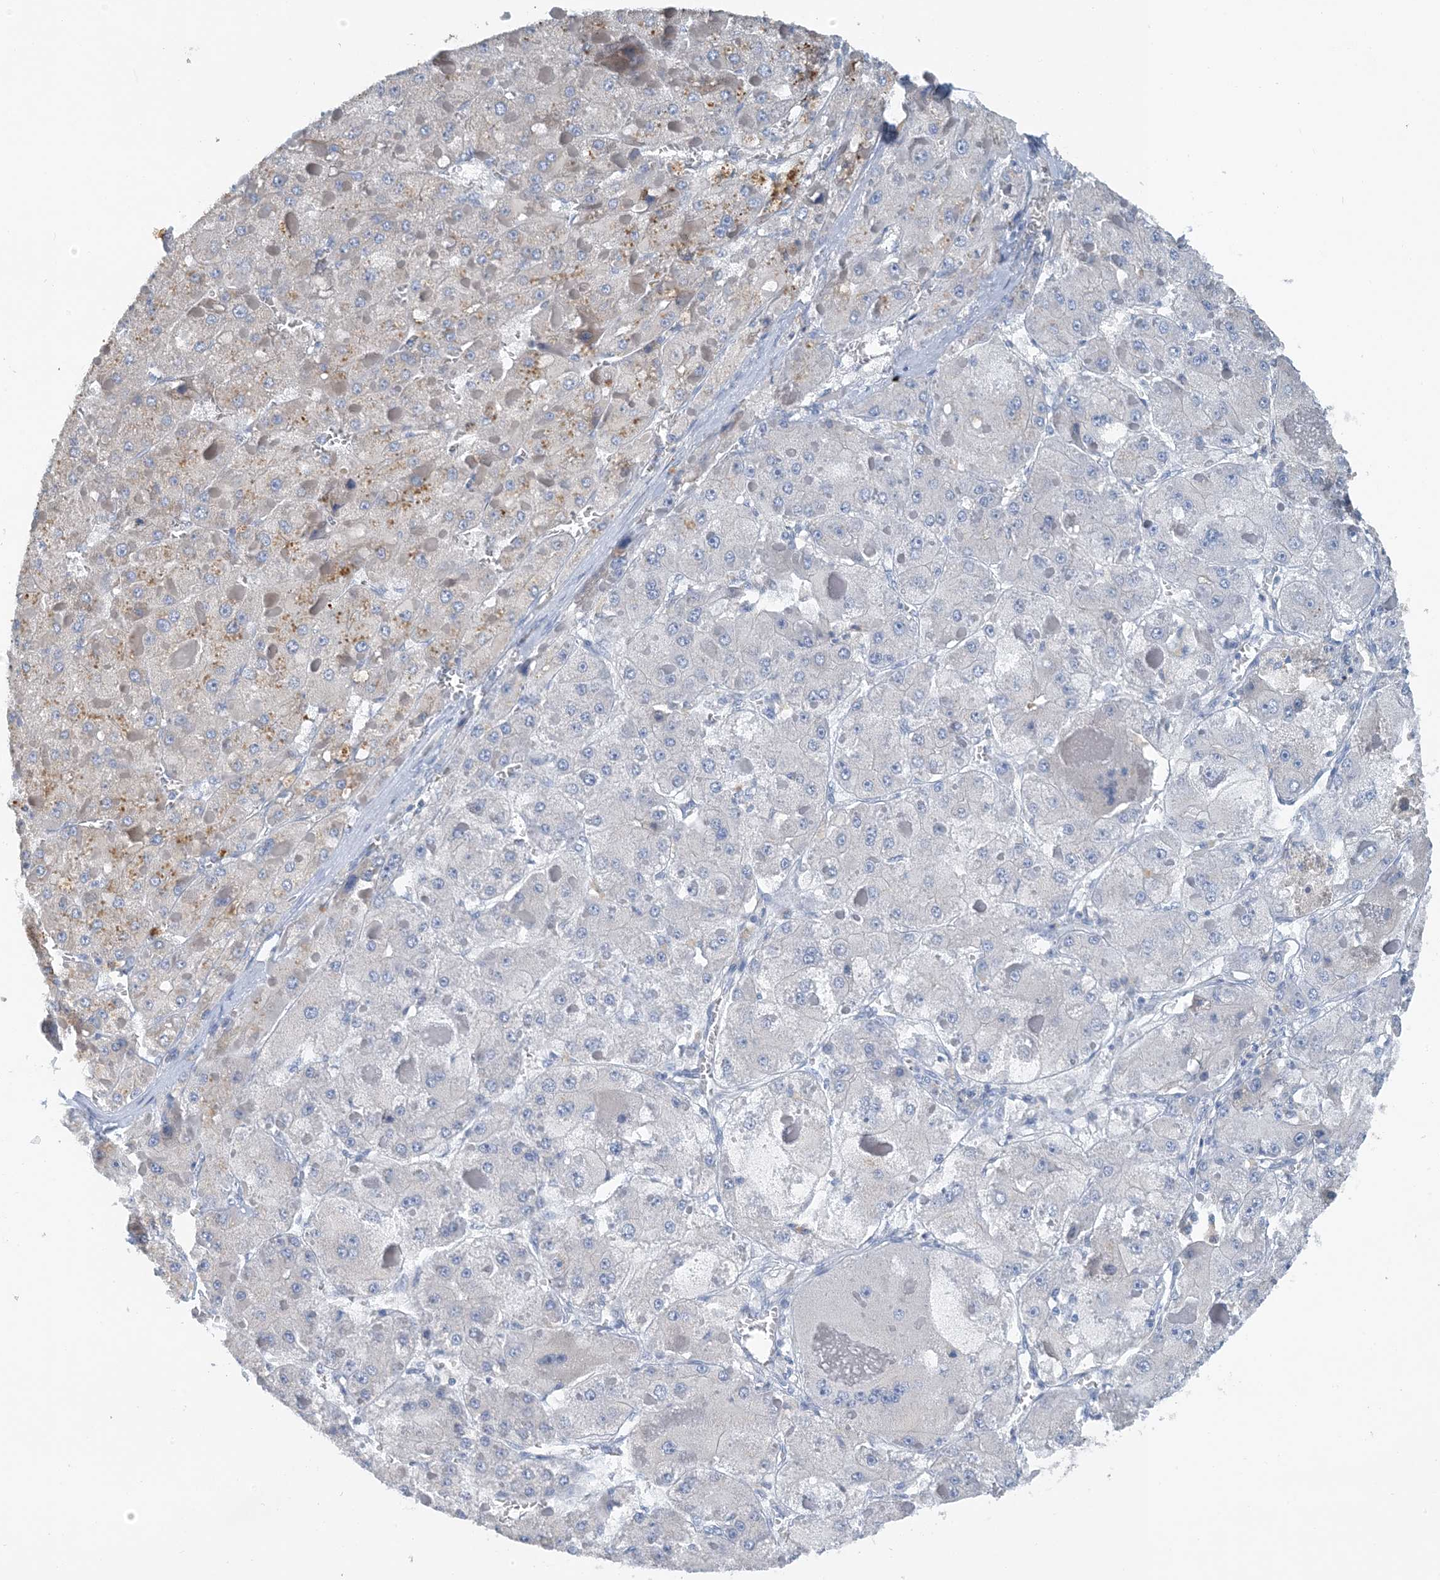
{"staining": {"intensity": "weak", "quantity": "<25%", "location": "cytoplasmic/membranous"}, "tissue": "liver cancer", "cell_type": "Tumor cells", "image_type": "cancer", "snomed": [{"axis": "morphology", "description": "Carcinoma, Hepatocellular, NOS"}, {"axis": "topography", "description": "Liver"}], "caption": "There is no significant positivity in tumor cells of liver cancer (hepatocellular carcinoma).", "gene": "CTRL", "patient": {"sex": "female", "age": 73}}